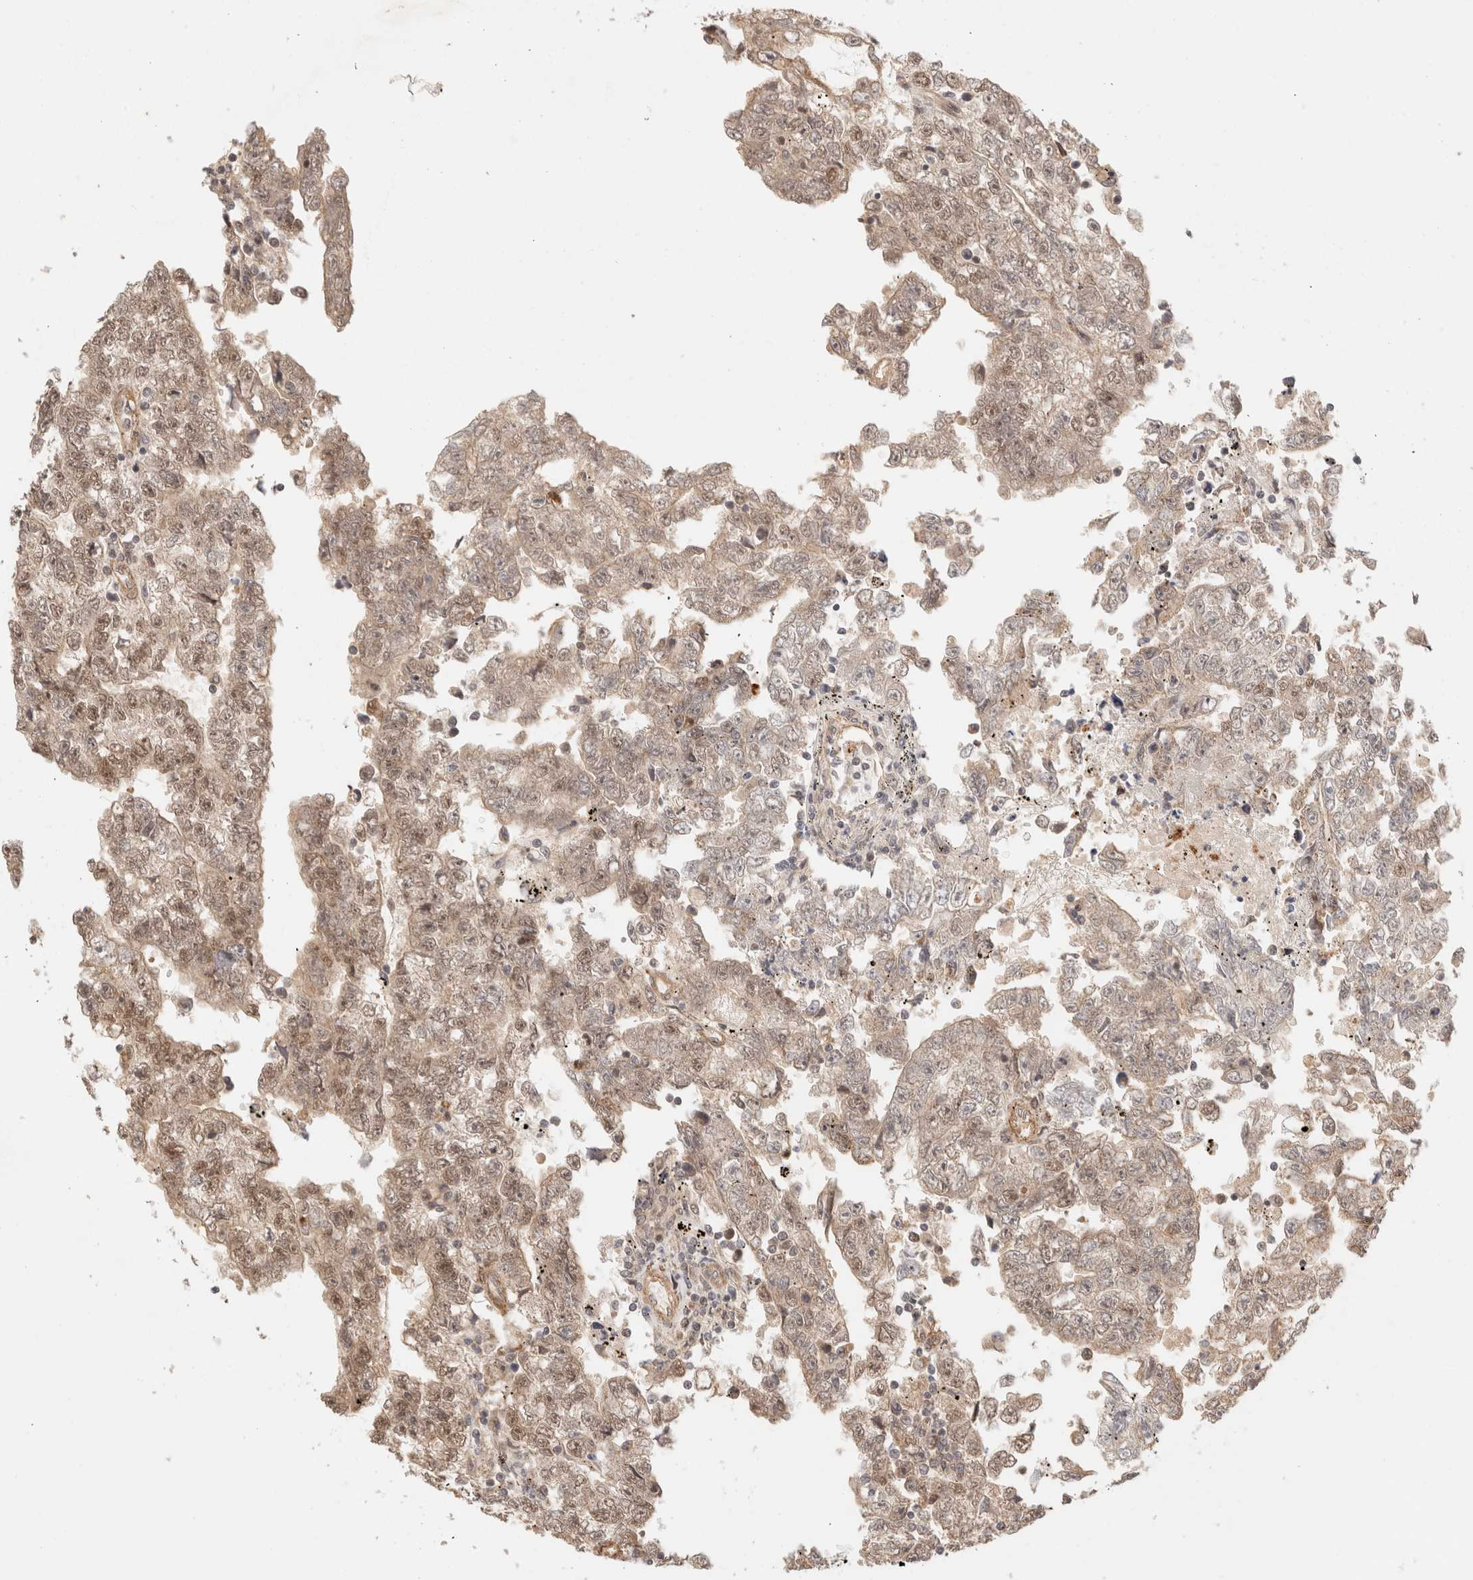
{"staining": {"intensity": "weak", "quantity": "25%-75%", "location": "nuclear"}, "tissue": "testis cancer", "cell_type": "Tumor cells", "image_type": "cancer", "snomed": [{"axis": "morphology", "description": "Carcinoma, Embryonal, NOS"}, {"axis": "topography", "description": "Testis"}], "caption": "Testis embryonal carcinoma stained with immunohistochemistry exhibits weak nuclear expression in approximately 25%-75% of tumor cells.", "gene": "BRPF3", "patient": {"sex": "male", "age": 25}}